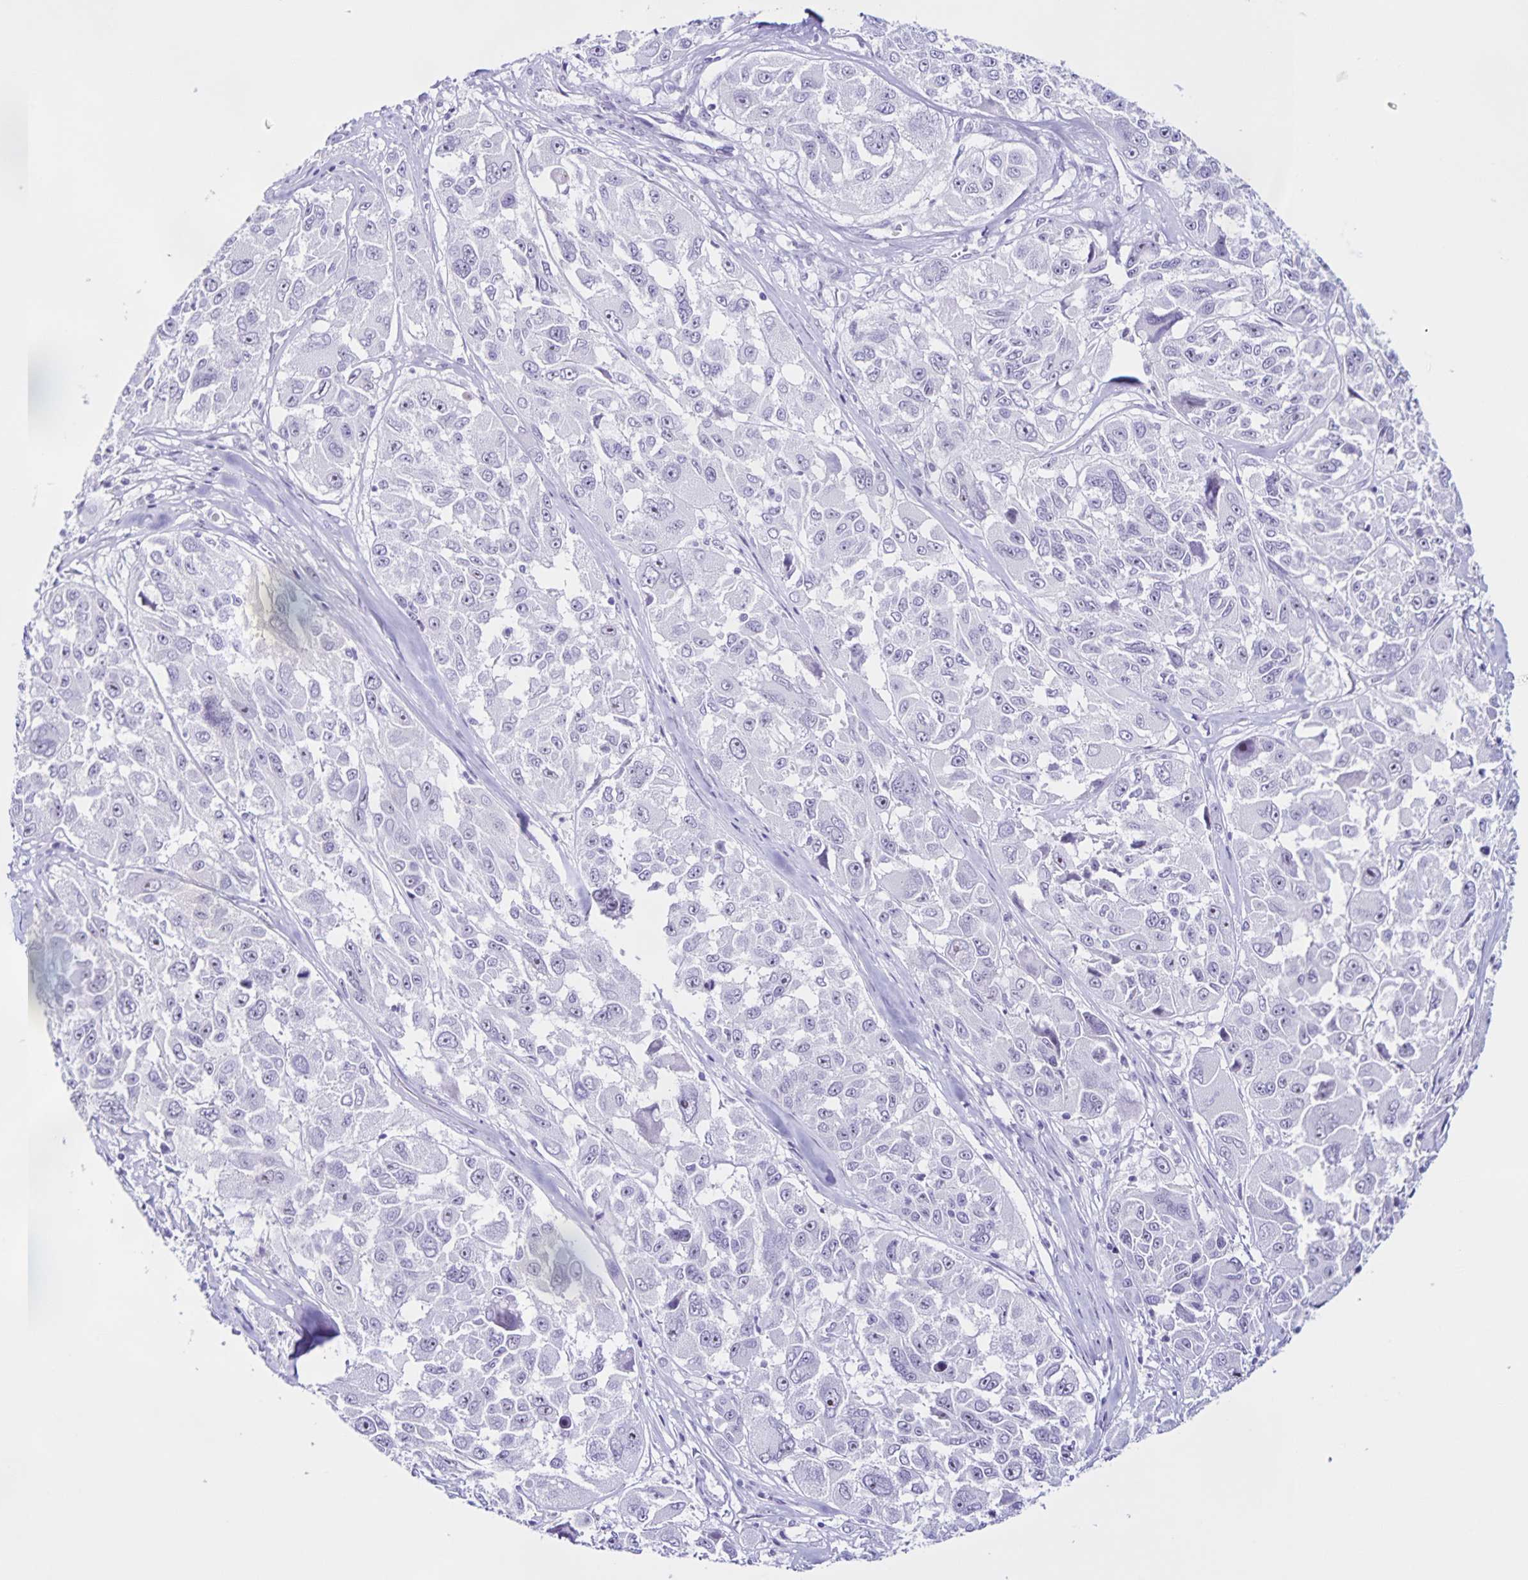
{"staining": {"intensity": "negative", "quantity": "none", "location": "none"}, "tissue": "melanoma", "cell_type": "Tumor cells", "image_type": "cancer", "snomed": [{"axis": "morphology", "description": "Malignant melanoma, NOS"}, {"axis": "topography", "description": "Skin"}], "caption": "A photomicrograph of melanoma stained for a protein displays no brown staining in tumor cells.", "gene": "FAM170A", "patient": {"sex": "female", "age": 66}}